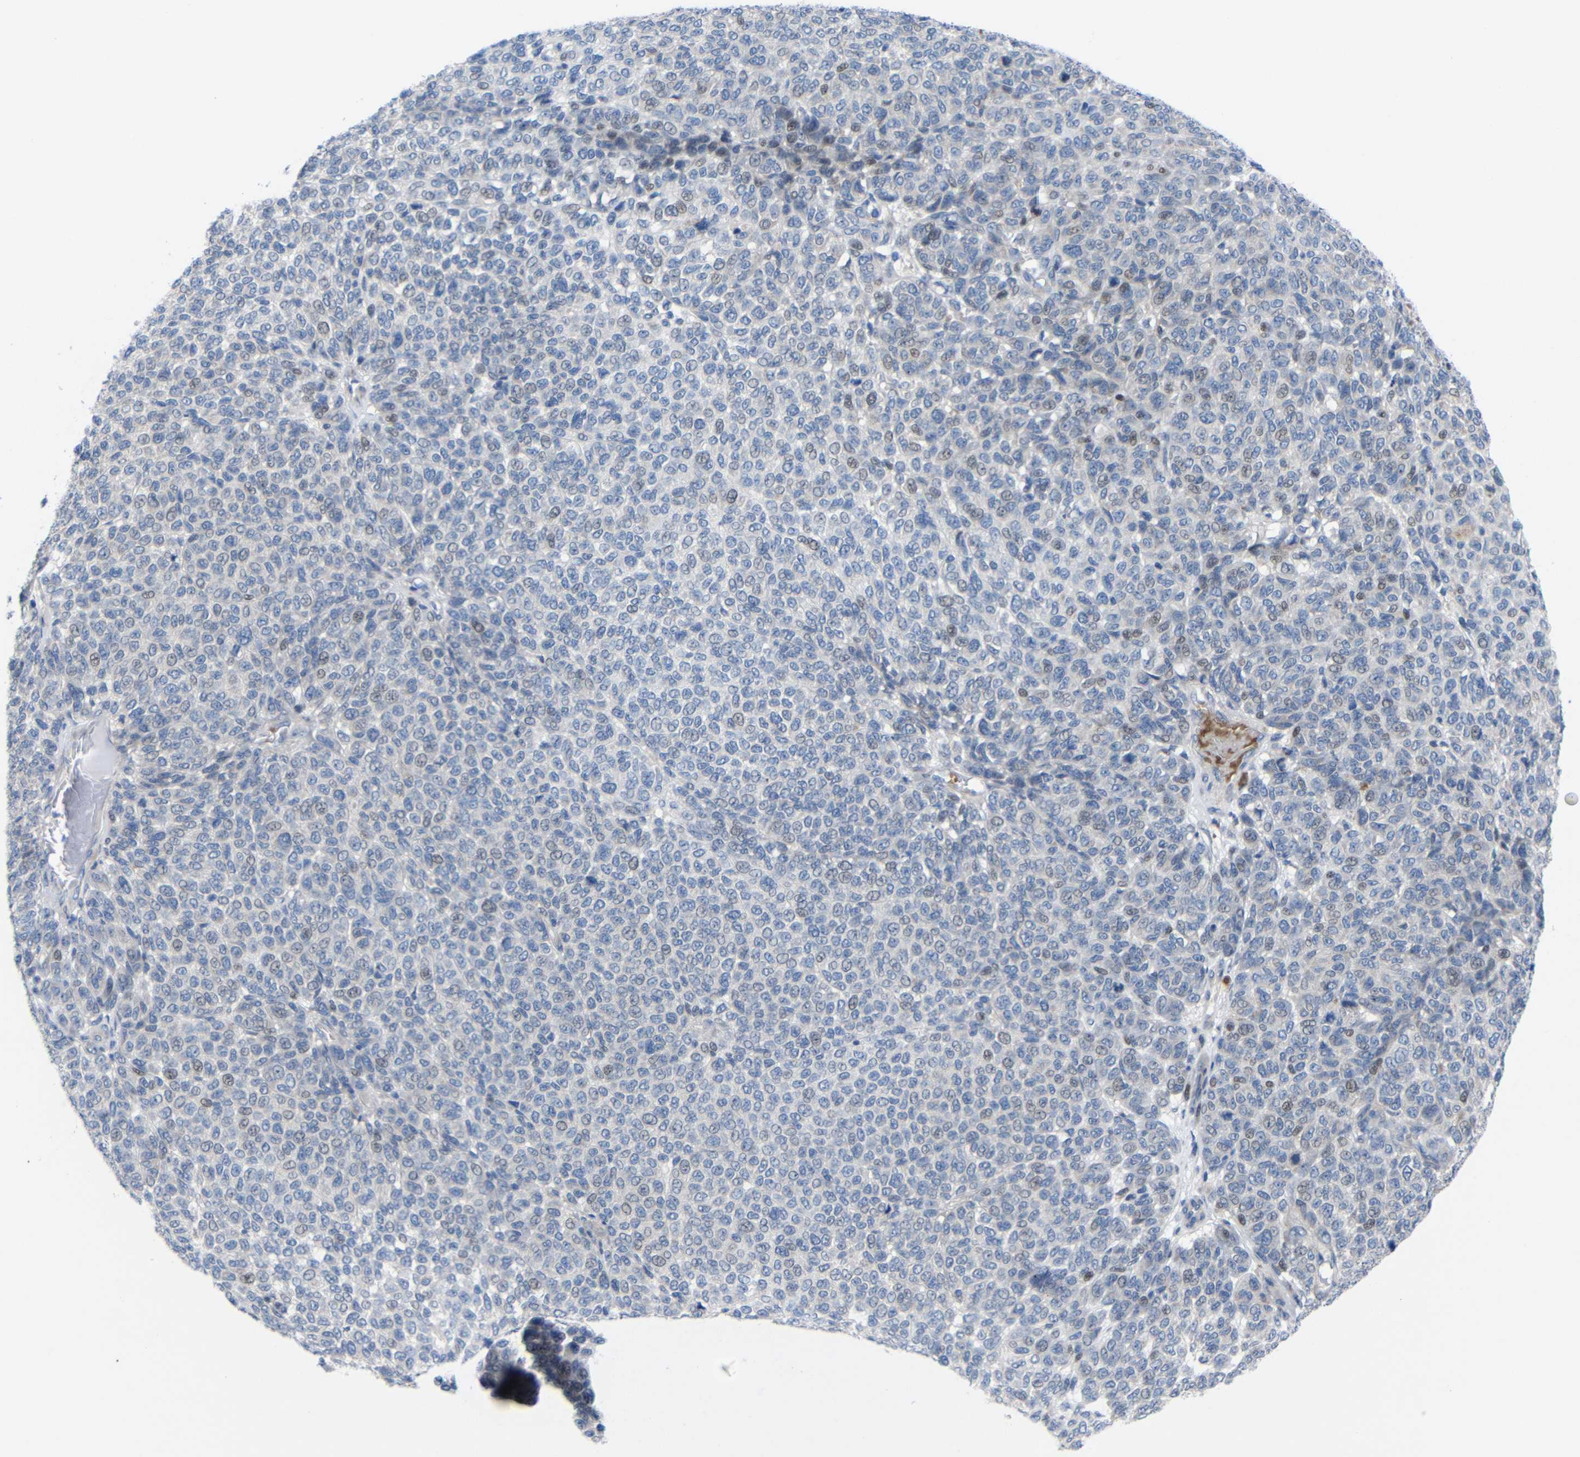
{"staining": {"intensity": "weak", "quantity": "<25%", "location": "nuclear"}, "tissue": "melanoma", "cell_type": "Tumor cells", "image_type": "cancer", "snomed": [{"axis": "morphology", "description": "Malignant melanoma, NOS"}, {"axis": "topography", "description": "Skin"}], "caption": "Immunohistochemical staining of malignant melanoma displays no significant staining in tumor cells. (DAB (3,3'-diaminobenzidine) IHC with hematoxylin counter stain).", "gene": "CMTM1", "patient": {"sex": "male", "age": 59}}